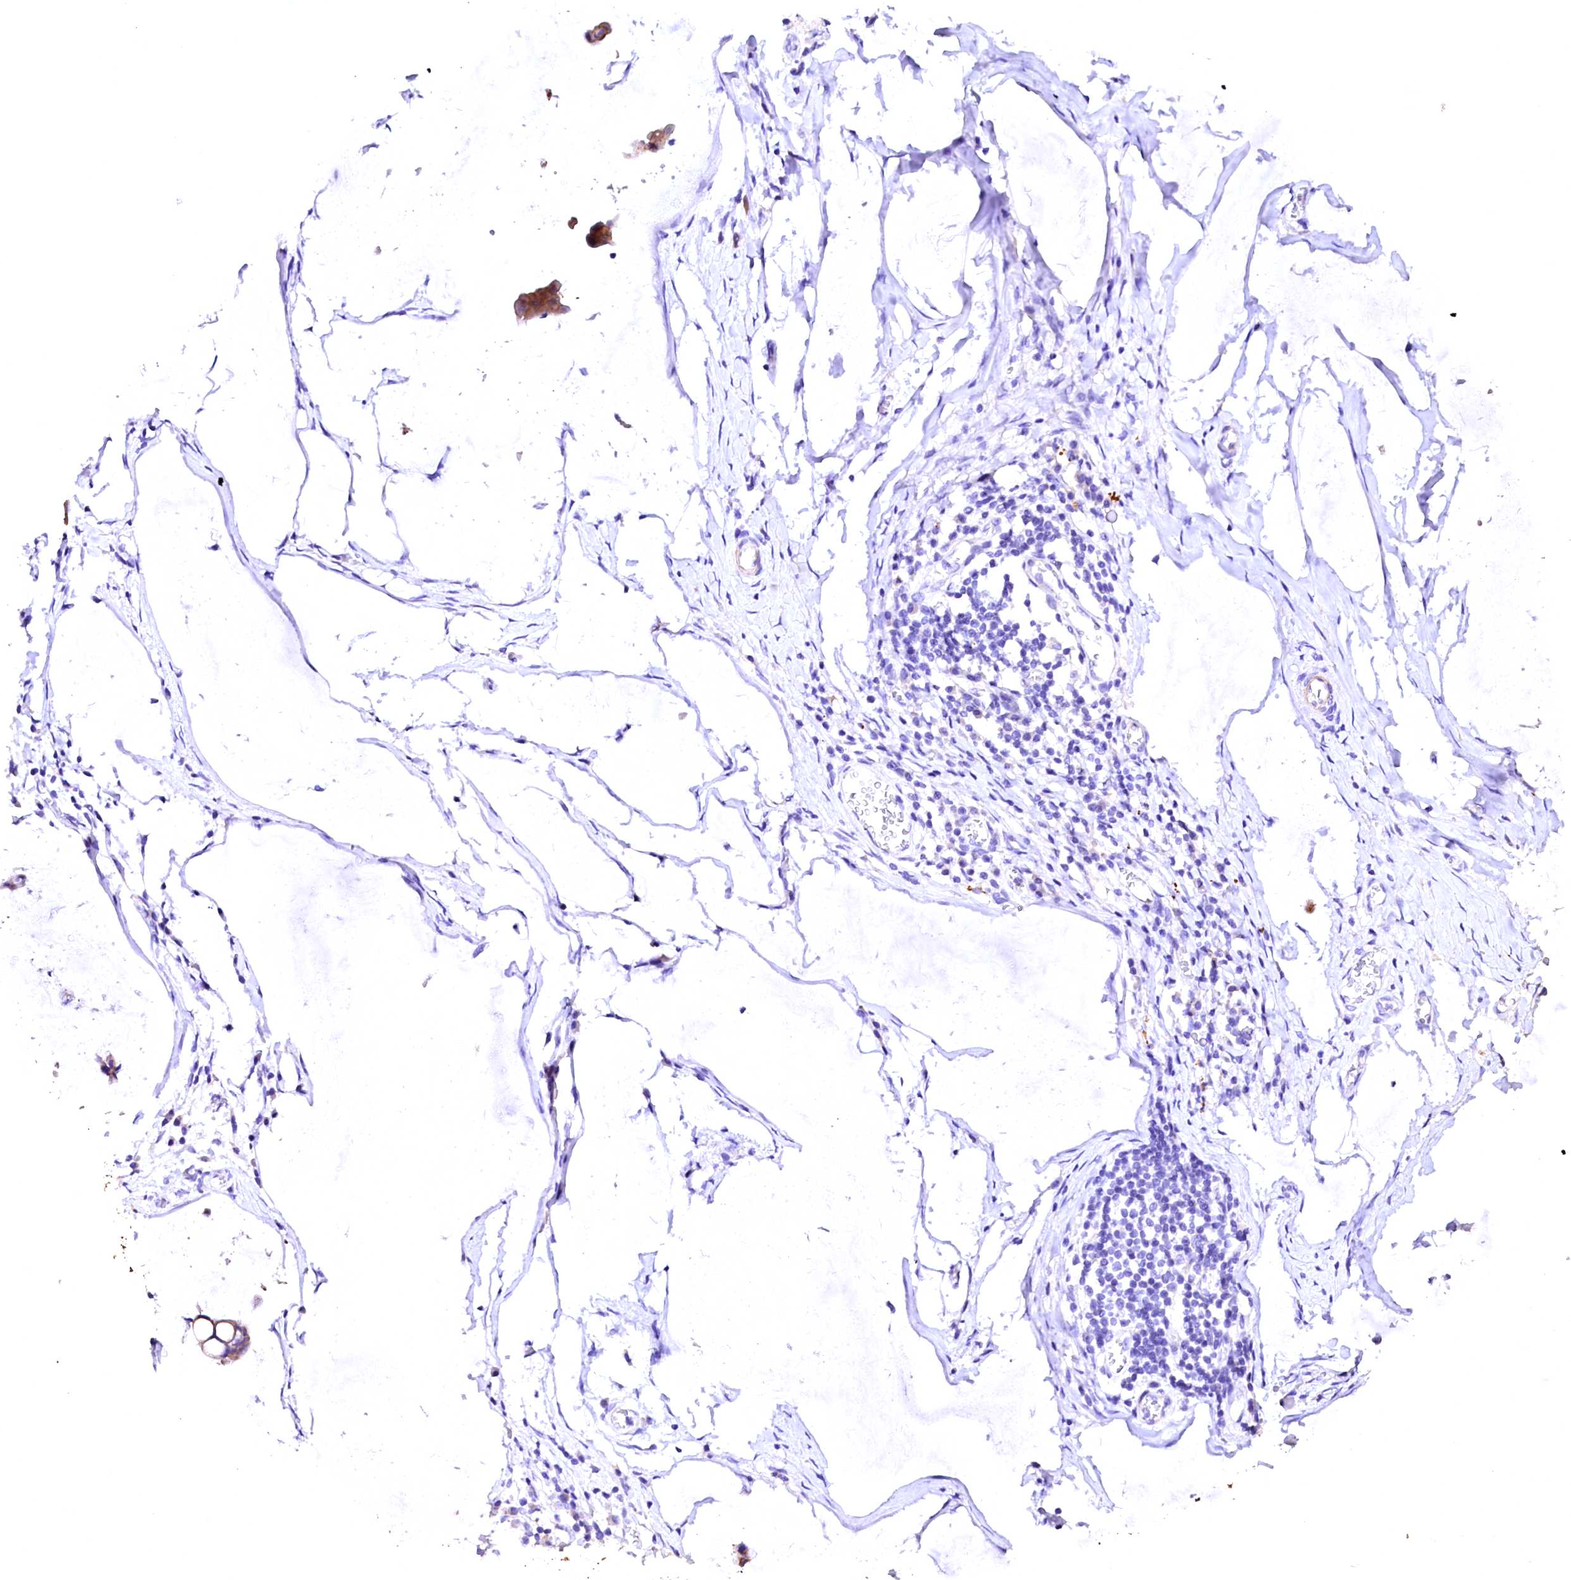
{"staining": {"intensity": "moderate", "quantity": "<25%", "location": "cytoplasmic/membranous"}, "tissue": "ovarian cancer", "cell_type": "Tumor cells", "image_type": "cancer", "snomed": [{"axis": "morphology", "description": "Cystadenocarcinoma, mucinous, NOS"}, {"axis": "topography", "description": "Ovary"}], "caption": "There is low levels of moderate cytoplasmic/membranous positivity in tumor cells of ovarian cancer, as demonstrated by immunohistochemical staining (brown color).", "gene": "VPS36", "patient": {"sex": "female", "age": 73}}